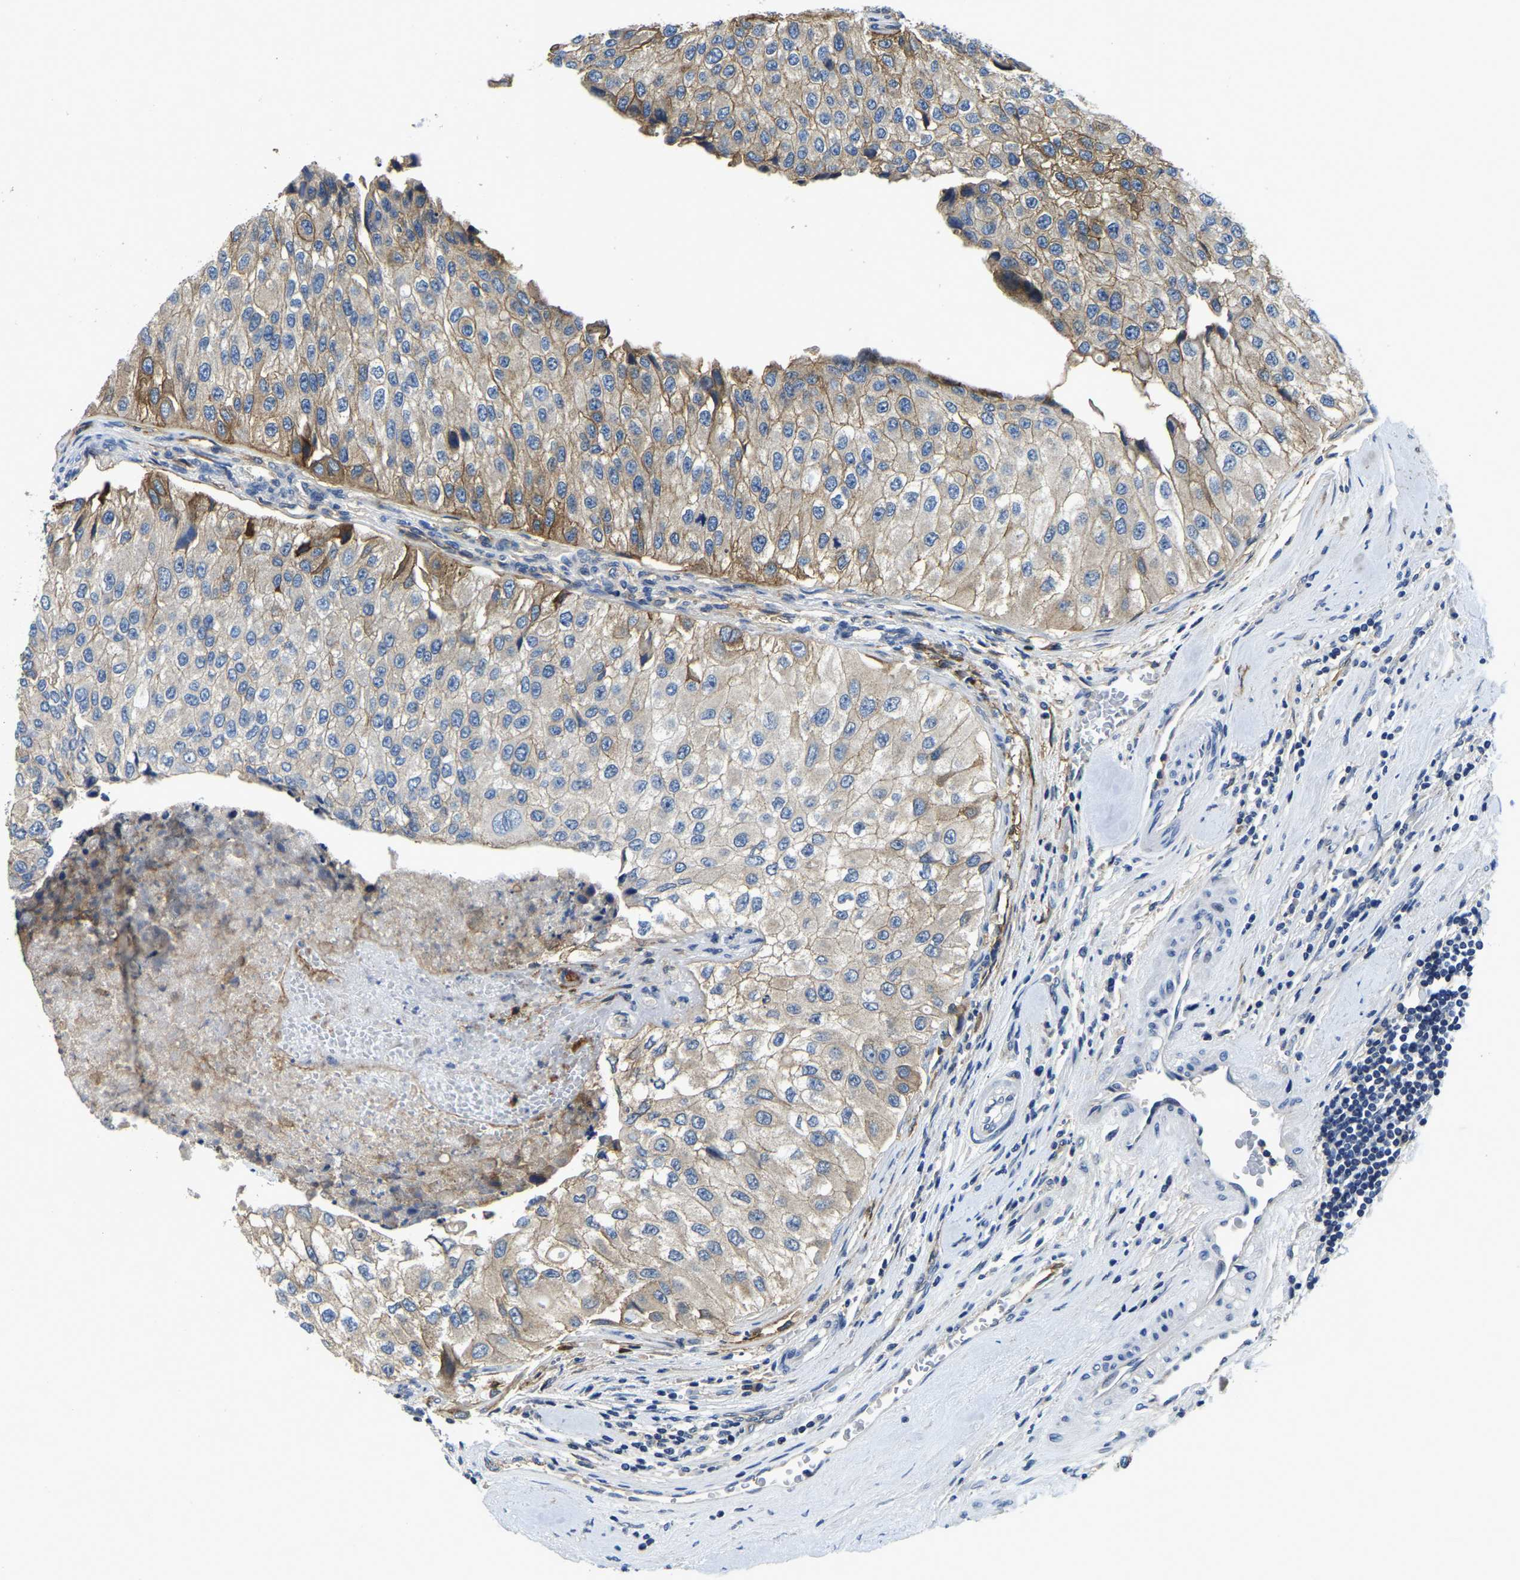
{"staining": {"intensity": "moderate", "quantity": "25%-75%", "location": "cytoplasmic/membranous"}, "tissue": "urothelial cancer", "cell_type": "Tumor cells", "image_type": "cancer", "snomed": [{"axis": "morphology", "description": "Urothelial carcinoma, High grade"}, {"axis": "topography", "description": "Kidney"}, {"axis": "topography", "description": "Urinary bladder"}], "caption": "This is an image of immunohistochemistry (IHC) staining of urothelial carcinoma (high-grade), which shows moderate expression in the cytoplasmic/membranous of tumor cells.", "gene": "ITGA2", "patient": {"sex": "male", "age": 77}}